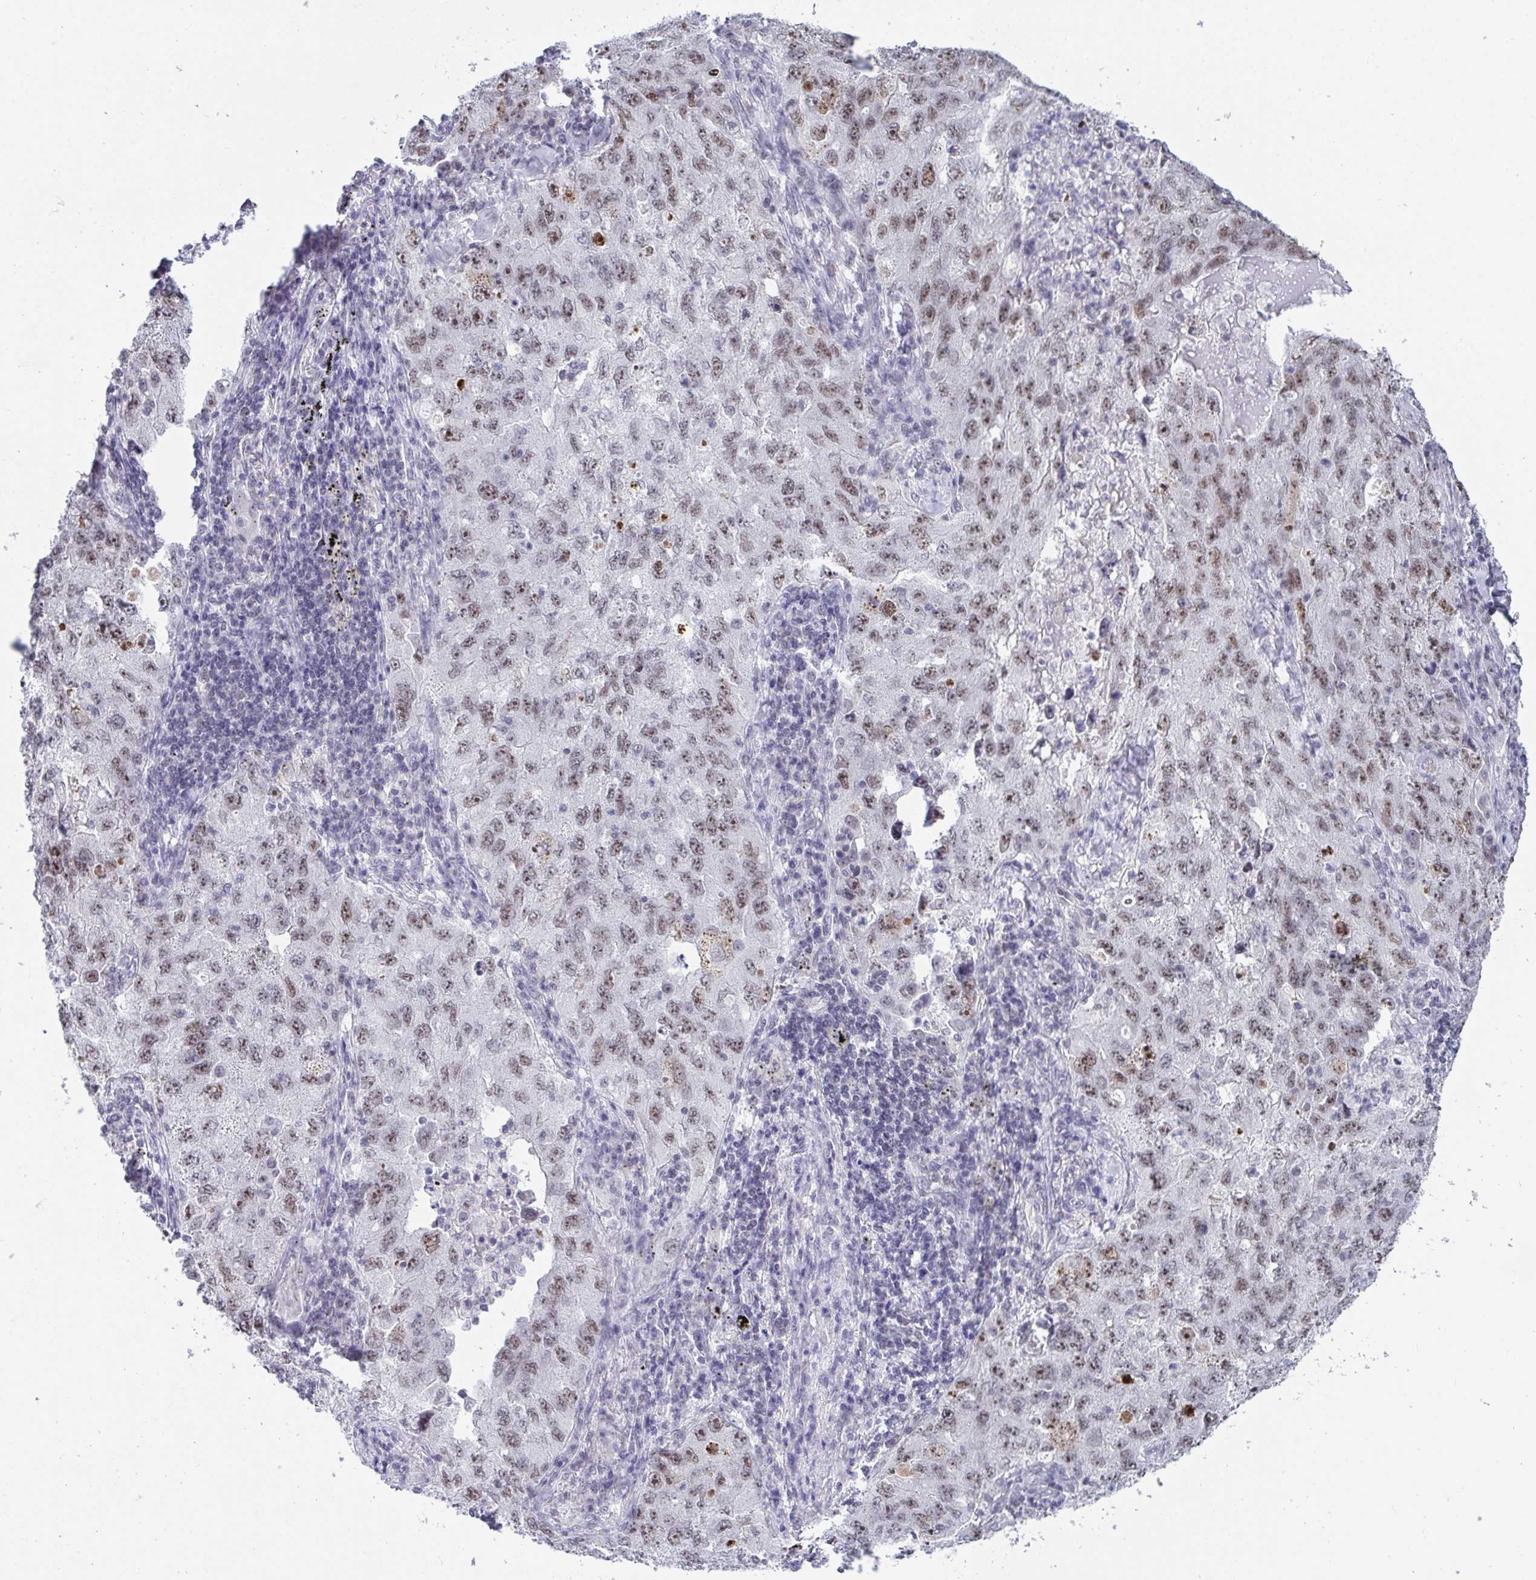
{"staining": {"intensity": "moderate", "quantity": ">75%", "location": "nuclear"}, "tissue": "lung cancer", "cell_type": "Tumor cells", "image_type": "cancer", "snomed": [{"axis": "morphology", "description": "Adenocarcinoma, NOS"}, {"axis": "topography", "description": "Lung"}], "caption": "Tumor cells show medium levels of moderate nuclear staining in approximately >75% of cells in adenocarcinoma (lung).", "gene": "SUPT16H", "patient": {"sex": "female", "age": 57}}